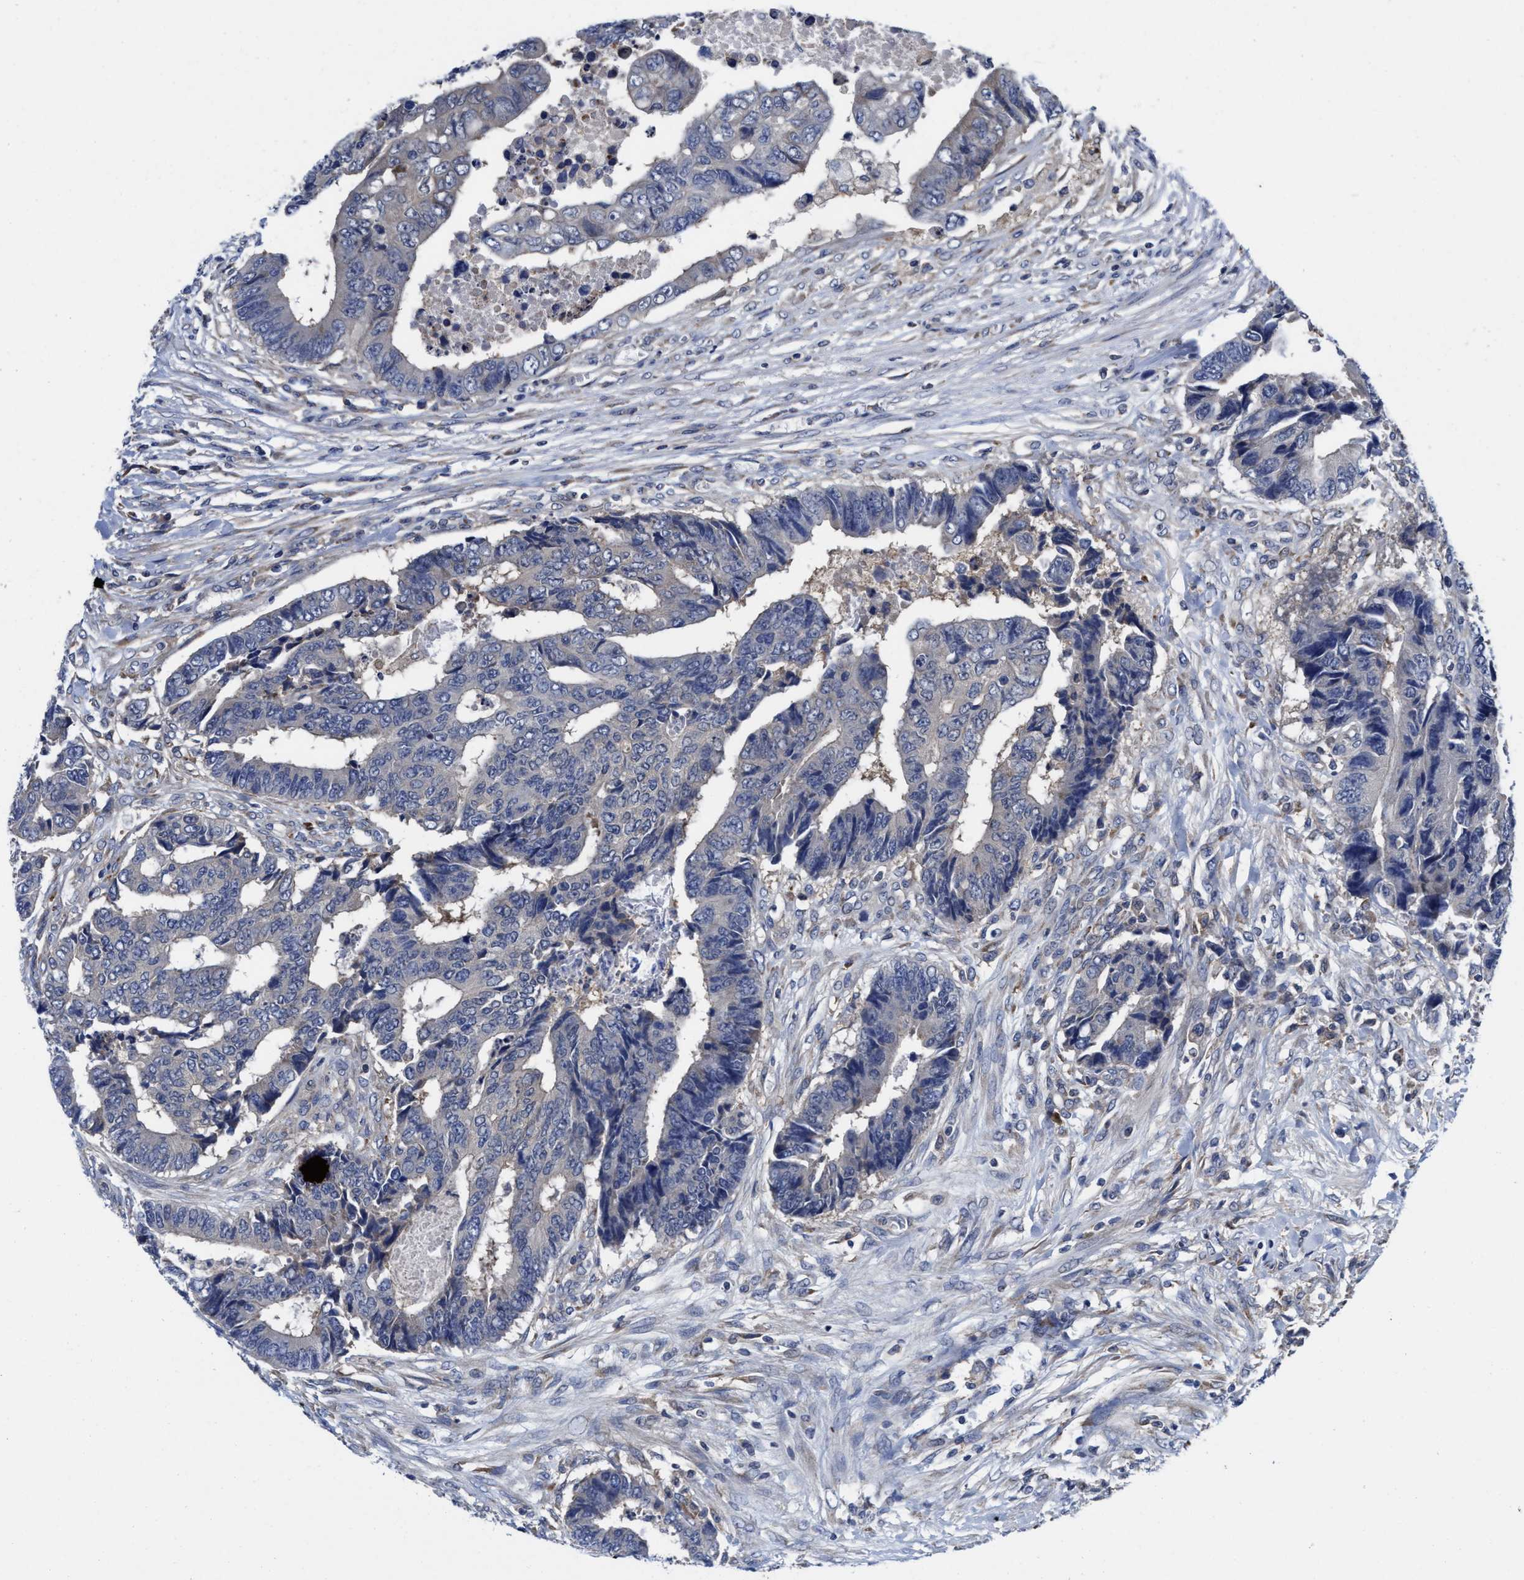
{"staining": {"intensity": "negative", "quantity": "none", "location": "none"}, "tissue": "colorectal cancer", "cell_type": "Tumor cells", "image_type": "cancer", "snomed": [{"axis": "morphology", "description": "Adenocarcinoma, NOS"}, {"axis": "topography", "description": "Rectum"}], "caption": "Immunohistochemistry histopathology image of human colorectal cancer stained for a protein (brown), which exhibits no expression in tumor cells.", "gene": "TXNDC17", "patient": {"sex": "male", "age": 84}}